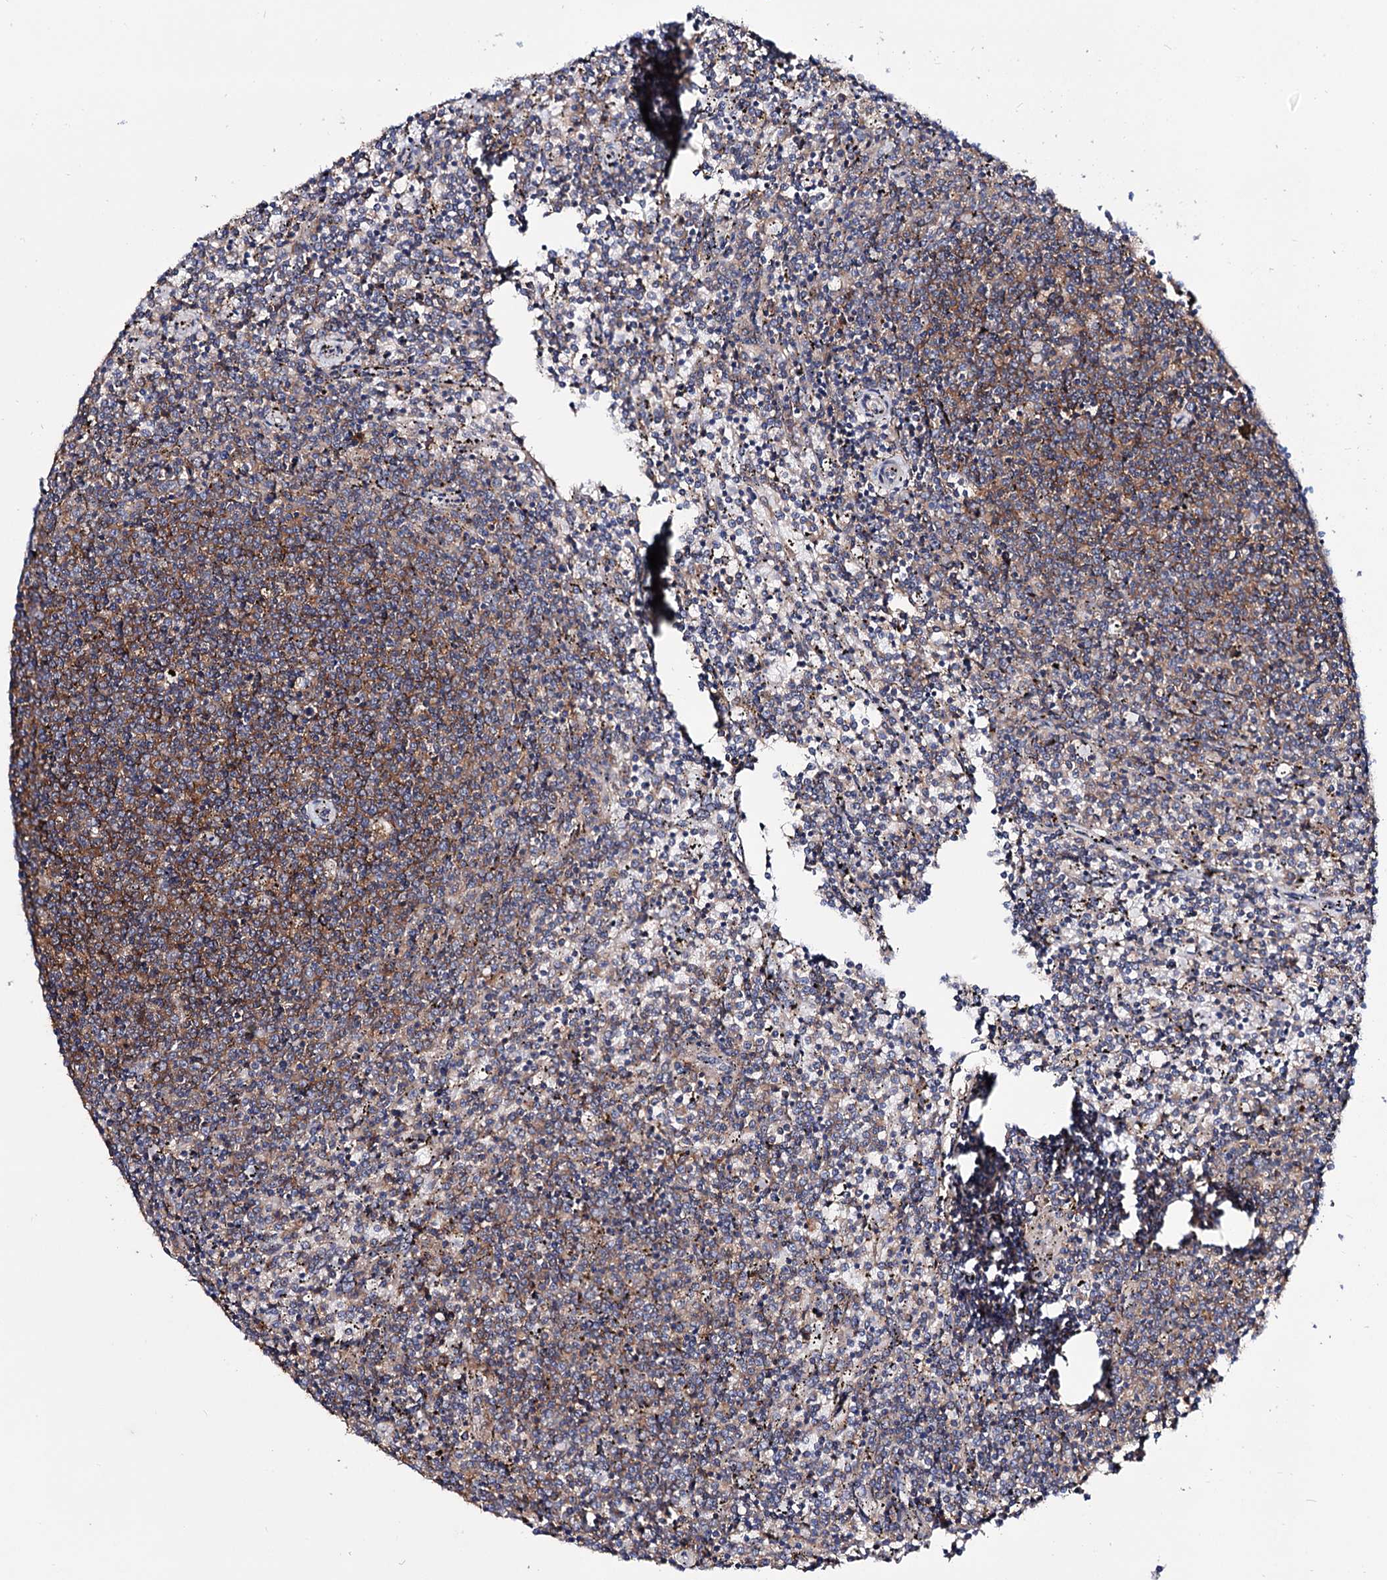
{"staining": {"intensity": "moderate", "quantity": "<25%", "location": "cytoplasmic/membranous"}, "tissue": "lymphoma", "cell_type": "Tumor cells", "image_type": "cancer", "snomed": [{"axis": "morphology", "description": "Malignant lymphoma, non-Hodgkin's type, Low grade"}, {"axis": "topography", "description": "Spleen"}], "caption": "Immunohistochemistry (IHC) staining of lymphoma, which reveals low levels of moderate cytoplasmic/membranous expression in approximately <25% of tumor cells indicating moderate cytoplasmic/membranous protein positivity. The staining was performed using DAB (3,3'-diaminobenzidine) (brown) for protein detection and nuclei were counterstained in hematoxylin (blue).", "gene": "SEC24A", "patient": {"sex": "female", "age": 50}}